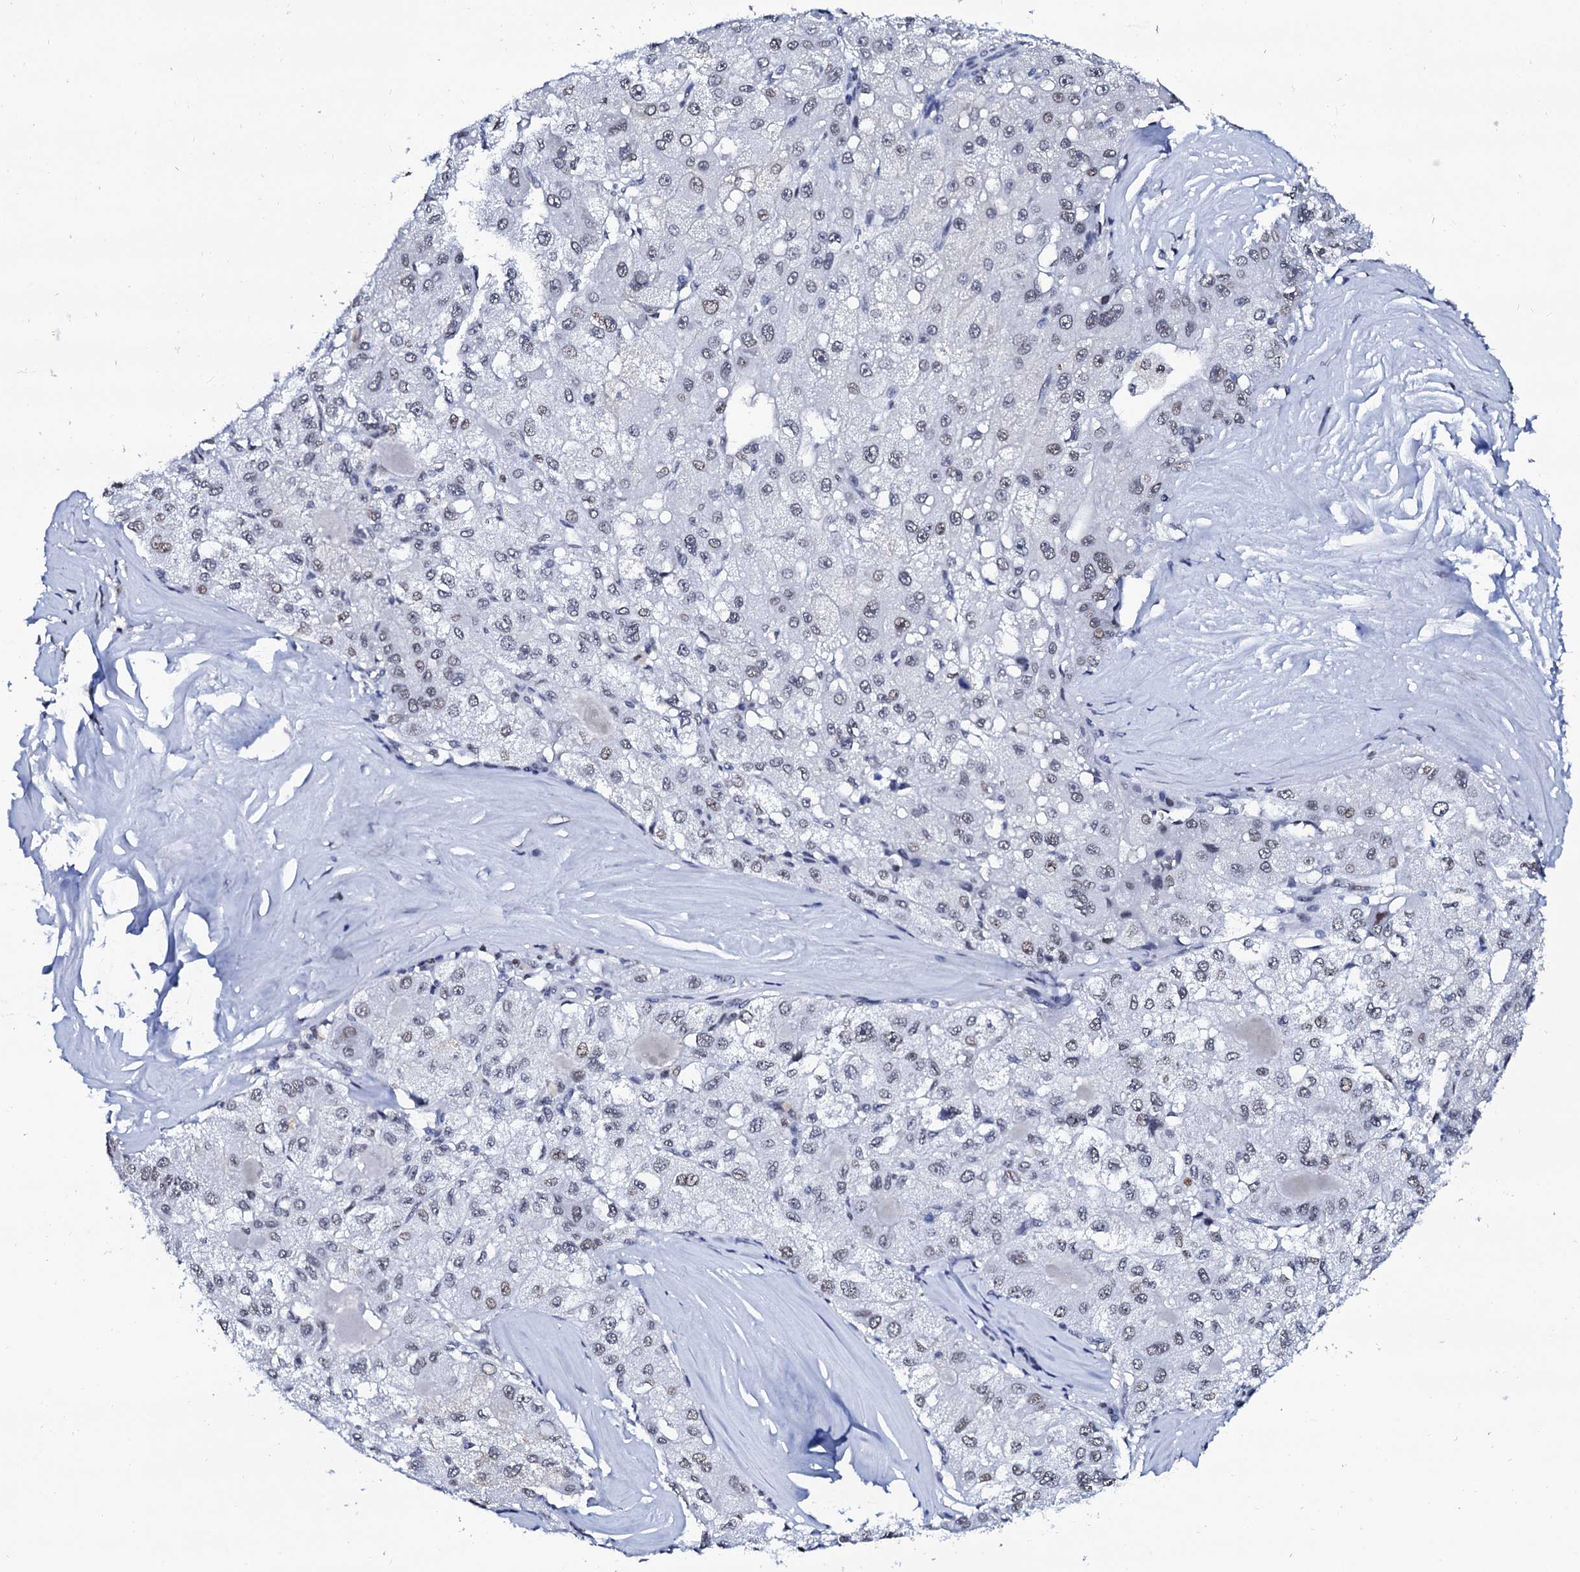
{"staining": {"intensity": "weak", "quantity": "<25%", "location": "cytoplasmic/membranous,nuclear"}, "tissue": "liver cancer", "cell_type": "Tumor cells", "image_type": "cancer", "snomed": [{"axis": "morphology", "description": "Carcinoma, Hepatocellular, NOS"}, {"axis": "topography", "description": "Liver"}], "caption": "This is an IHC histopathology image of liver cancer (hepatocellular carcinoma). There is no positivity in tumor cells.", "gene": "SPATA19", "patient": {"sex": "male", "age": 80}}